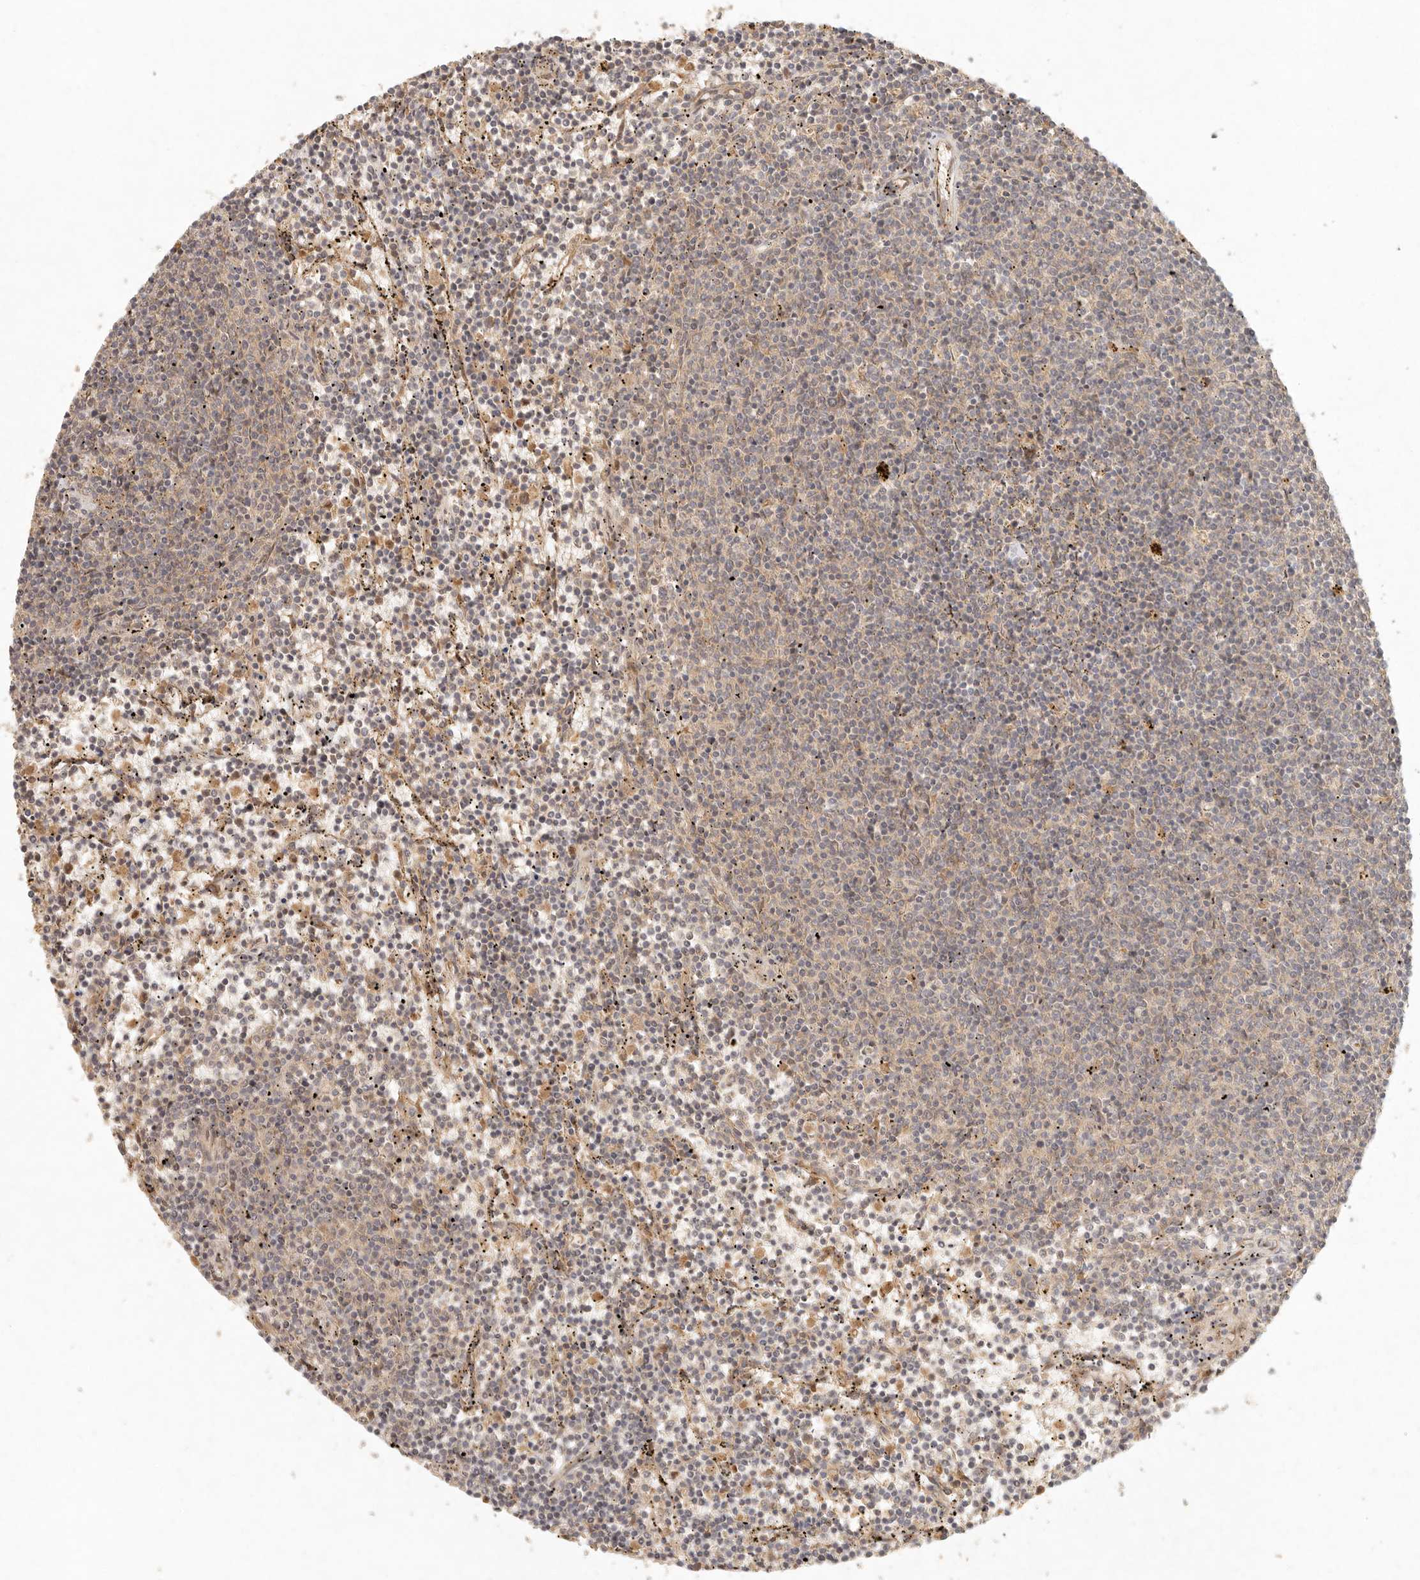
{"staining": {"intensity": "negative", "quantity": "none", "location": "none"}, "tissue": "lymphoma", "cell_type": "Tumor cells", "image_type": "cancer", "snomed": [{"axis": "morphology", "description": "Malignant lymphoma, non-Hodgkin's type, Low grade"}, {"axis": "topography", "description": "Spleen"}], "caption": "A micrograph of human malignant lymphoma, non-Hodgkin's type (low-grade) is negative for staining in tumor cells.", "gene": "ANKRD61", "patient": {"sex": "female", "age": 50}}